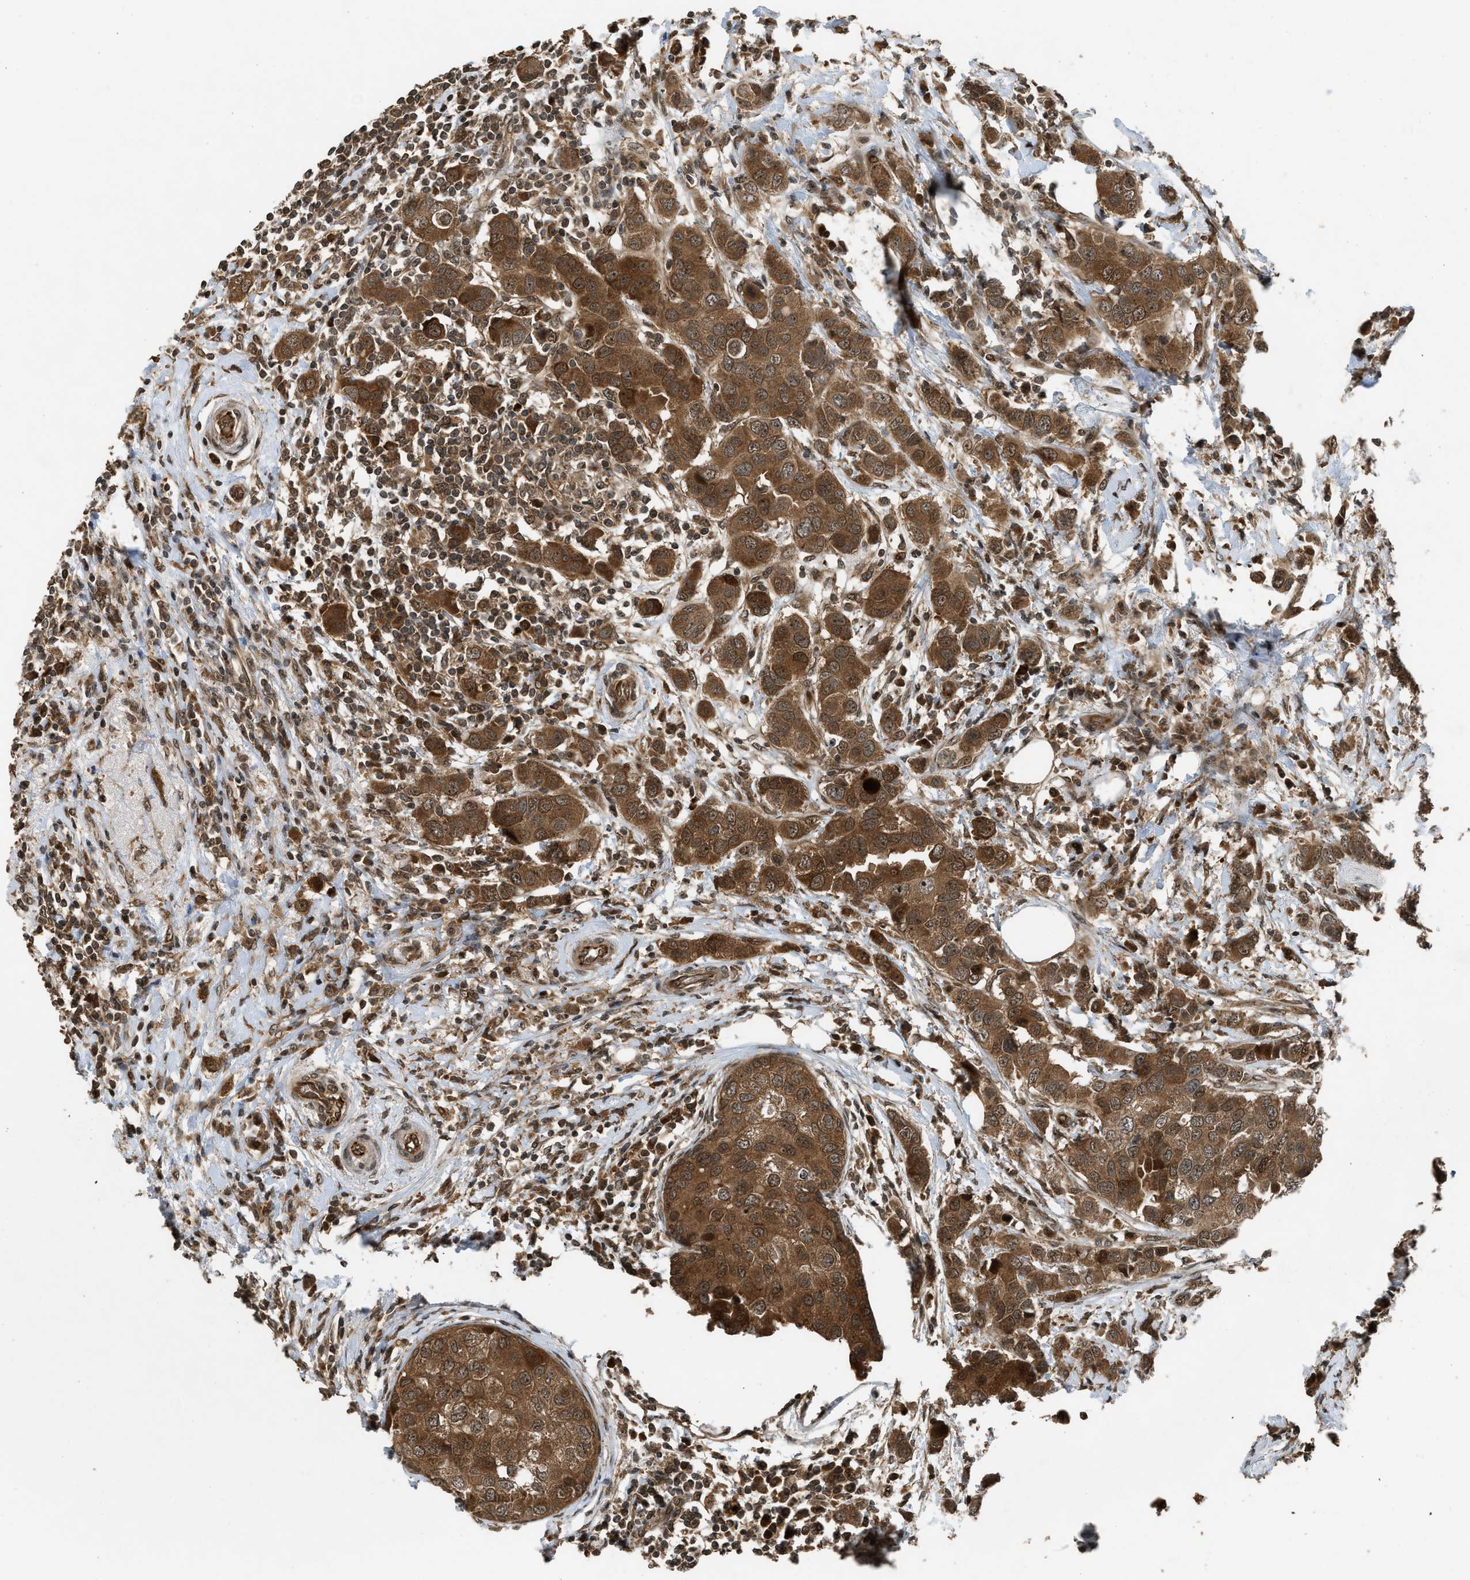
{"staining": {"intensity": "moderate", "quantity": ">75%", "location": "cytoplasmic/membranous,nuclear"}, "tissue": "breast cancer", "cell_type": "Tumor cells", "image_type": "cancer", "snomed": [{"axis": "morphology", "description": "Duct carcinoma"}, {"axis": "topography", "description": "Breast"}], "caption": "Immunohistochemical staining of infiltrating ductal carcinoma (breast) exhibits medium levels of moderate cytoplasmic/membranous and nuclear positivity in approximately >75% of tumor cells. The staining was performed using DAB, with brown indicating positive protein expression. Nuclei are stained blue with hematoxylin.", "gene": "TXNL1", "patient": {"sex": "female", "age": 50}}